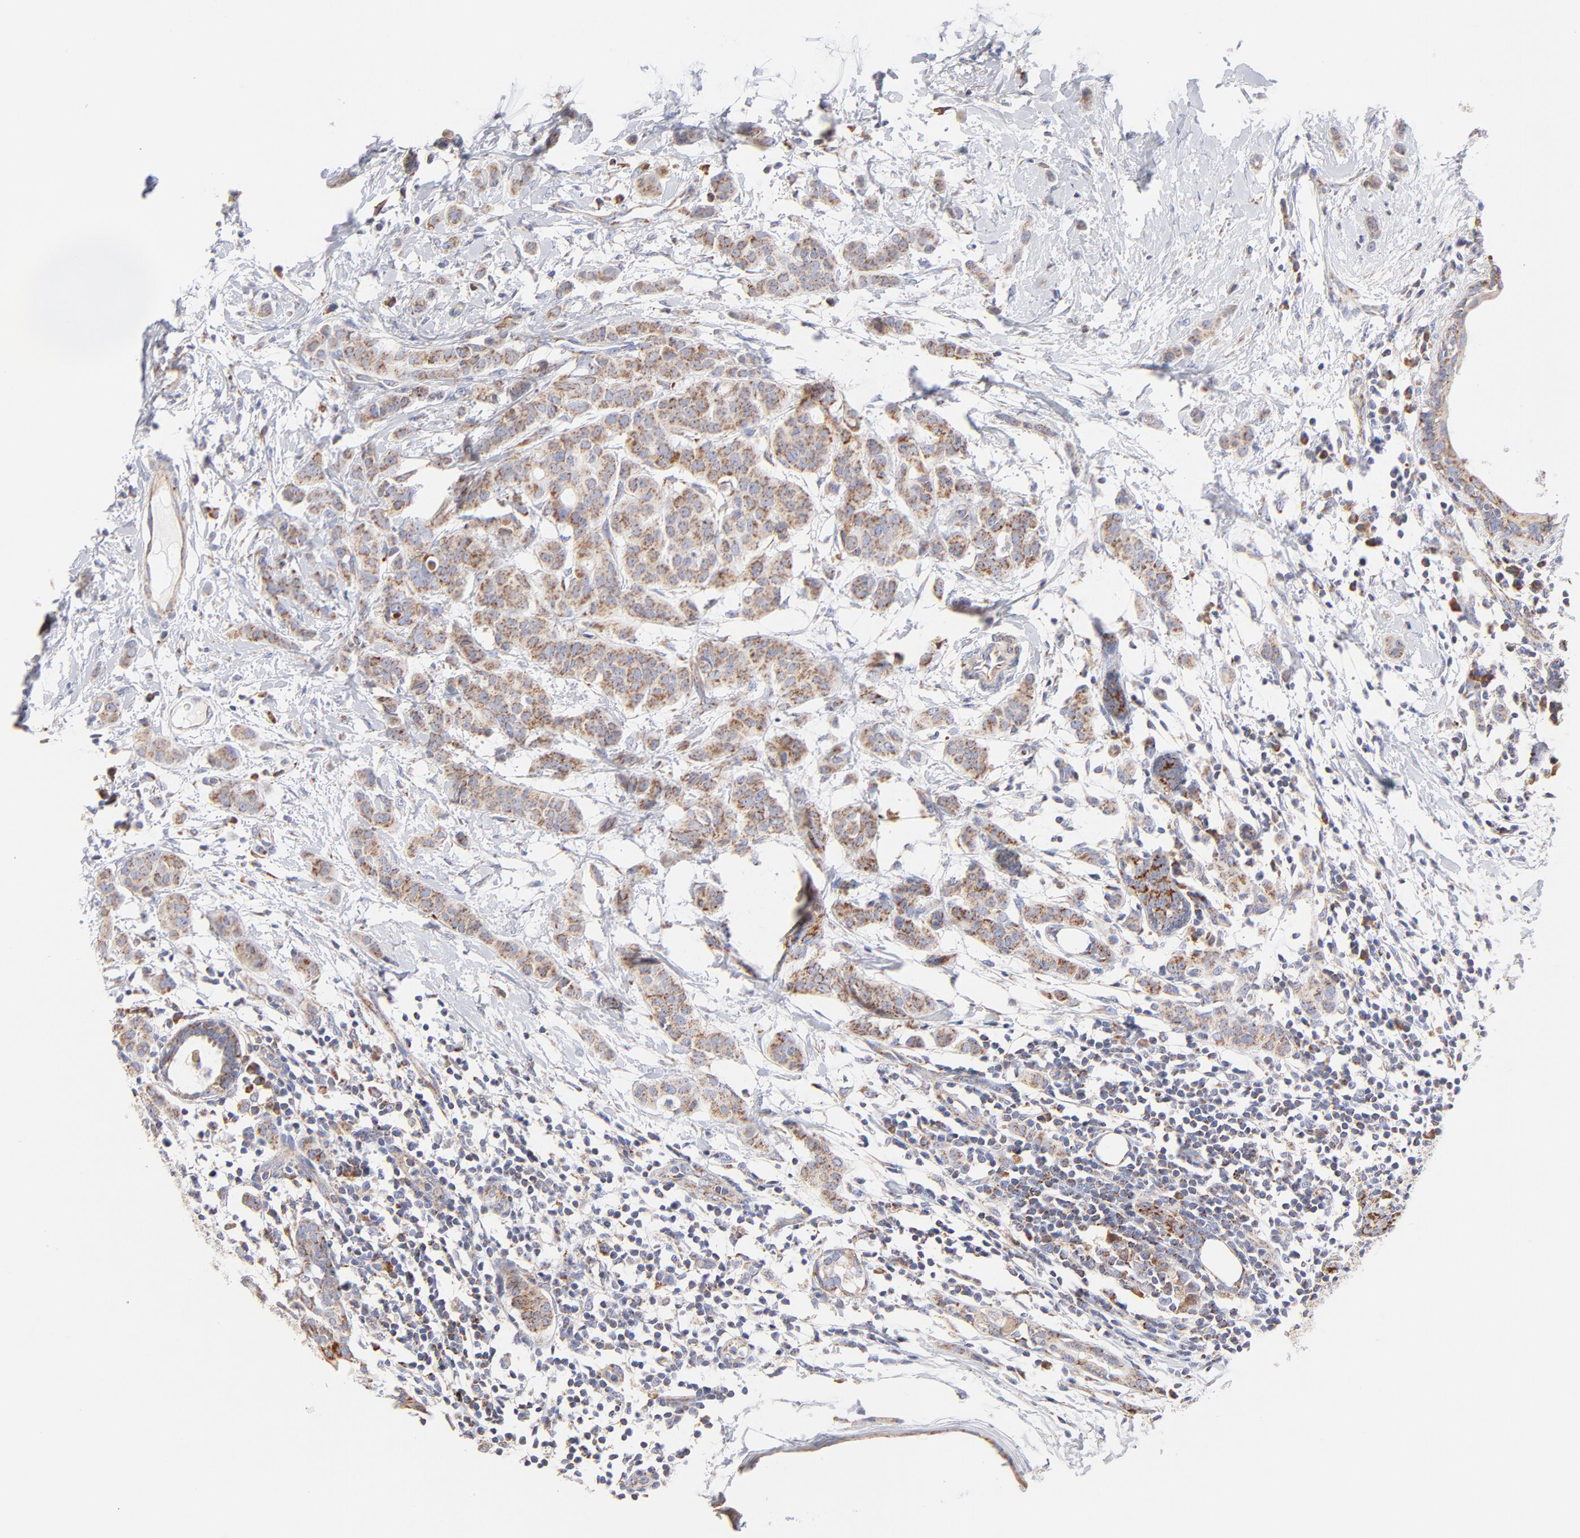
{"staining": {"intensity": "weak", "quantity": ">75%", "location": "cytoplasmic/membranous"}, "tissue": "breast cancer", "cell_type": "Tumor cells", "image_type": "cancer", "snomed": [{"axis": "morphology", "description": "Duct carcinoma"}, {"axis": "topography", "description": "Breast"}], "caption": "Brown immunohistochemical staining in breast cancer (infiltrating ductal carcinoma) demonstrates weak cytoplasmic/membranous positivity in about >75% of tumor cells.", "gene": "TIMM8A", "patient": {"sex": "female", "age": 40}}